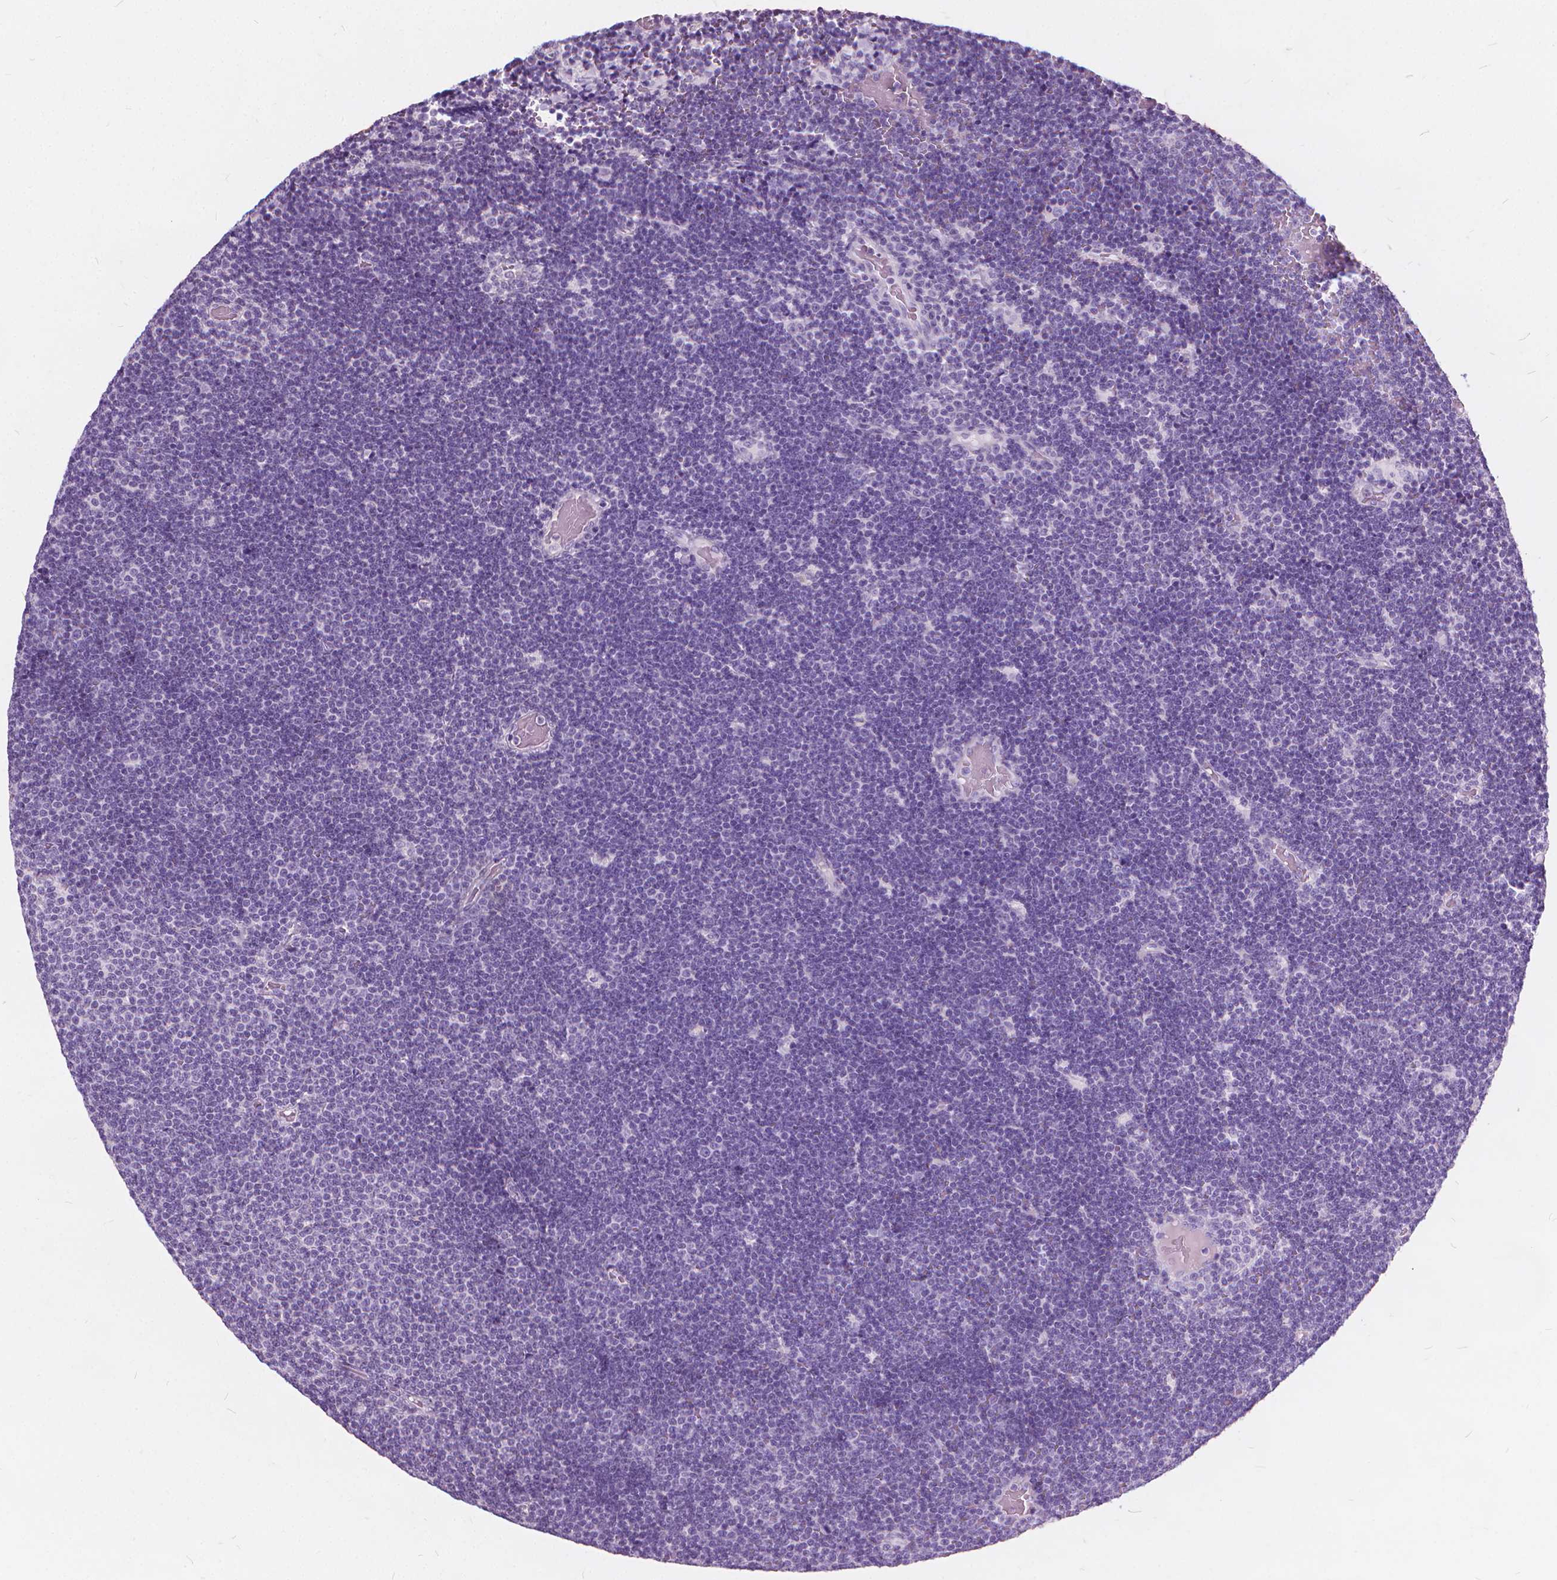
{"staining": {"intensity": "negative", "quantity": "none", "location": "none"}, "tissue": "lymphoma", "cell_type": "Tumor cells", "image_type": "cancer", "snomed": [{"axis": "morphology", "description": "Malignant lymphoma, non-Hodgkin's type, Low grade"}, {"axis": "topography", "description": "Brain"}], "caption": "Lymphoma was stained to show a protein in brown. There is no significant positivity in tumor cells. (DAB immunohistochemistry (IHC) visualized using brightfield microscopy, high magnification).", "gene": "DNM1", "patient": {"sex": "female", "age": 66}}